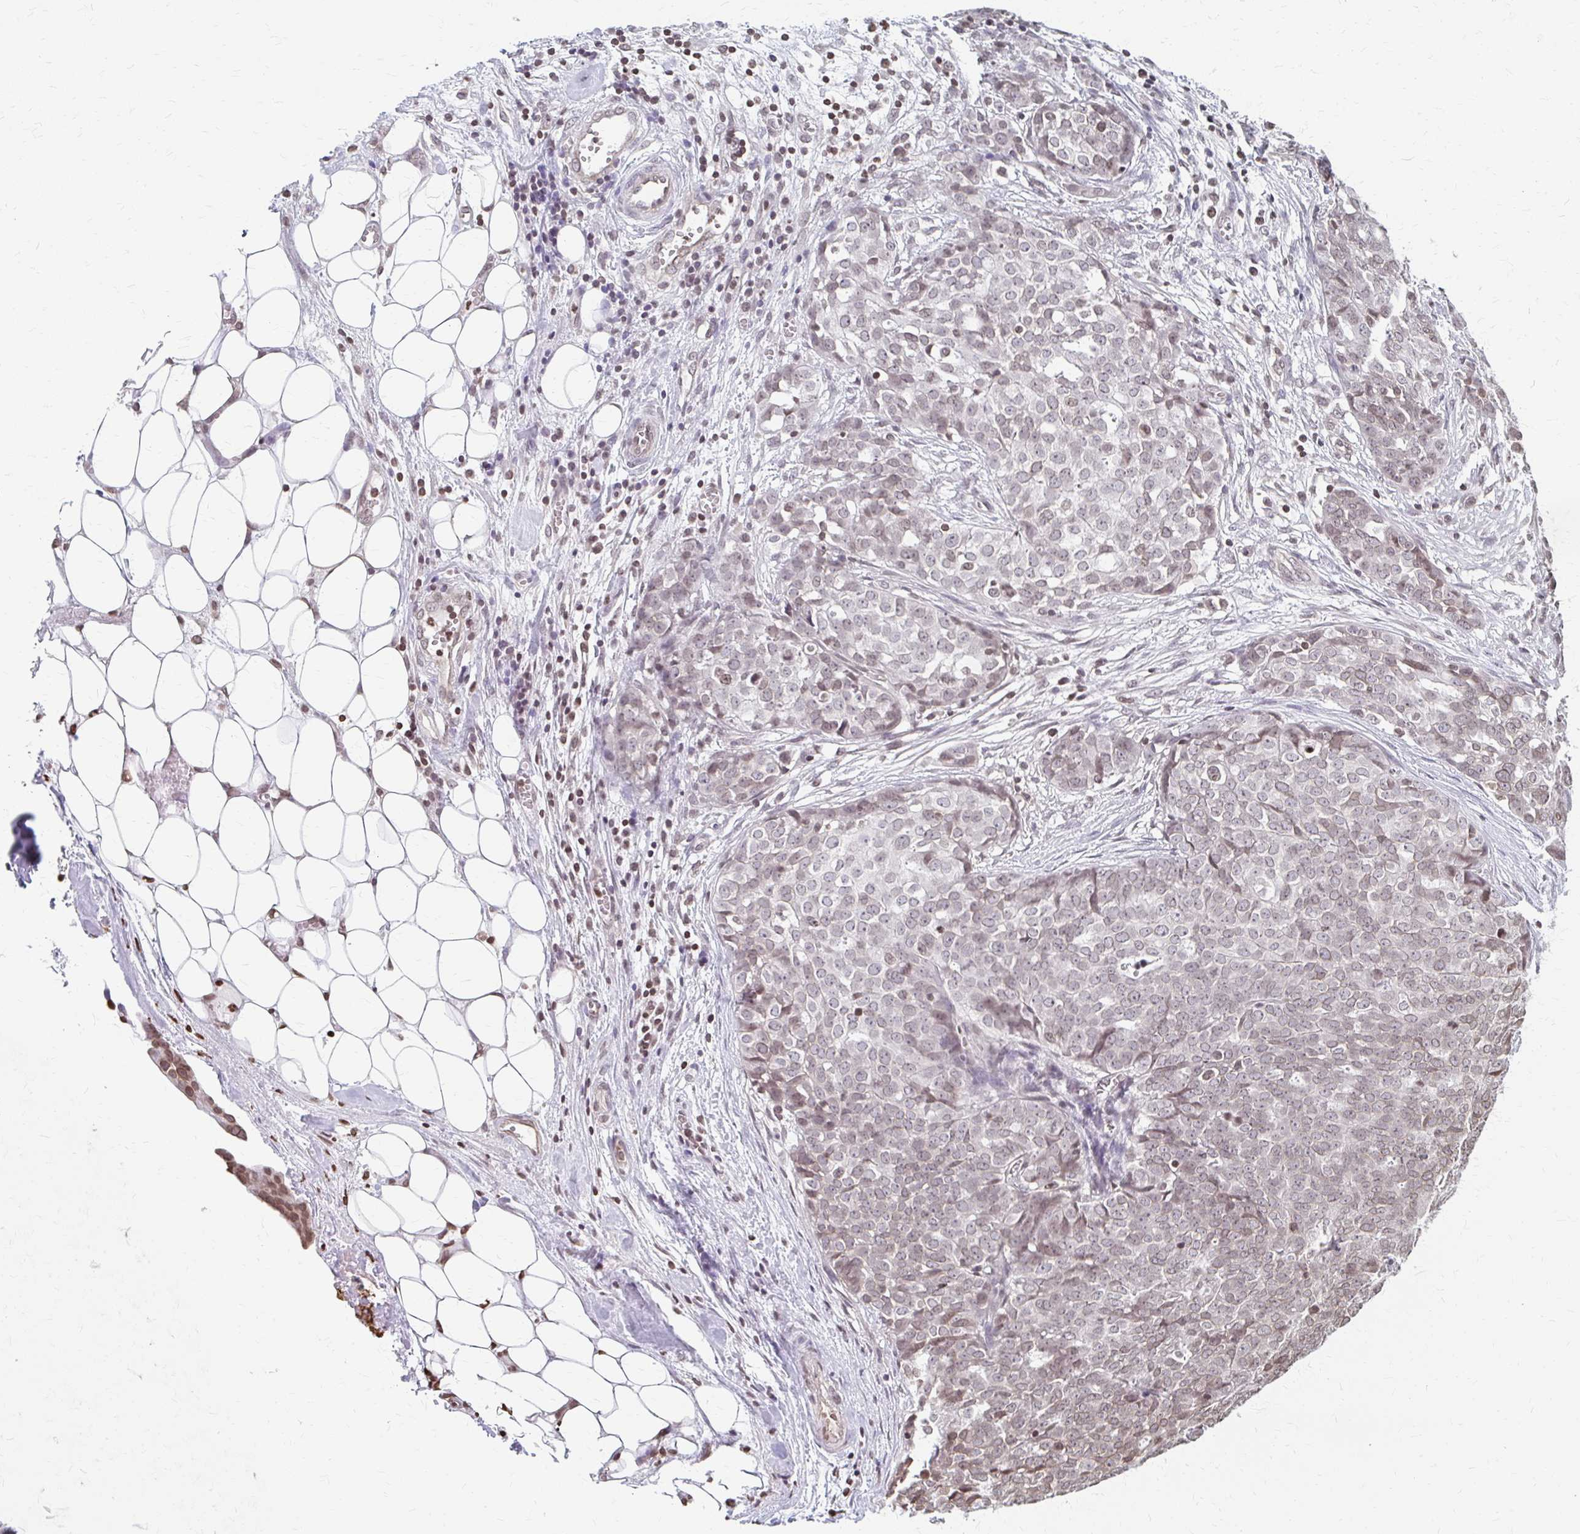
{"staining": {"intensity": "weak", "quantity": "<25%", "location": "nuclear"}, "tissue": "ovarian cancer", "cell_type": "Tumor cells", "image_type": "cancer", "snomed": [{"axis": "morphology", "description": "Cystadenocarcinoma, serous, NOS"}, {"axis": "topography", "description": "Soft tissue"}, {"axis": "topography", "description": "Ovary"}], "caption": "Serous cystadenocarcinoma (ovarian) was stained to show a protein in brown. There is no significant positivity in tumor cells.", "gene": "ORC3", "patient": {"sex": "female", "age": 57}}